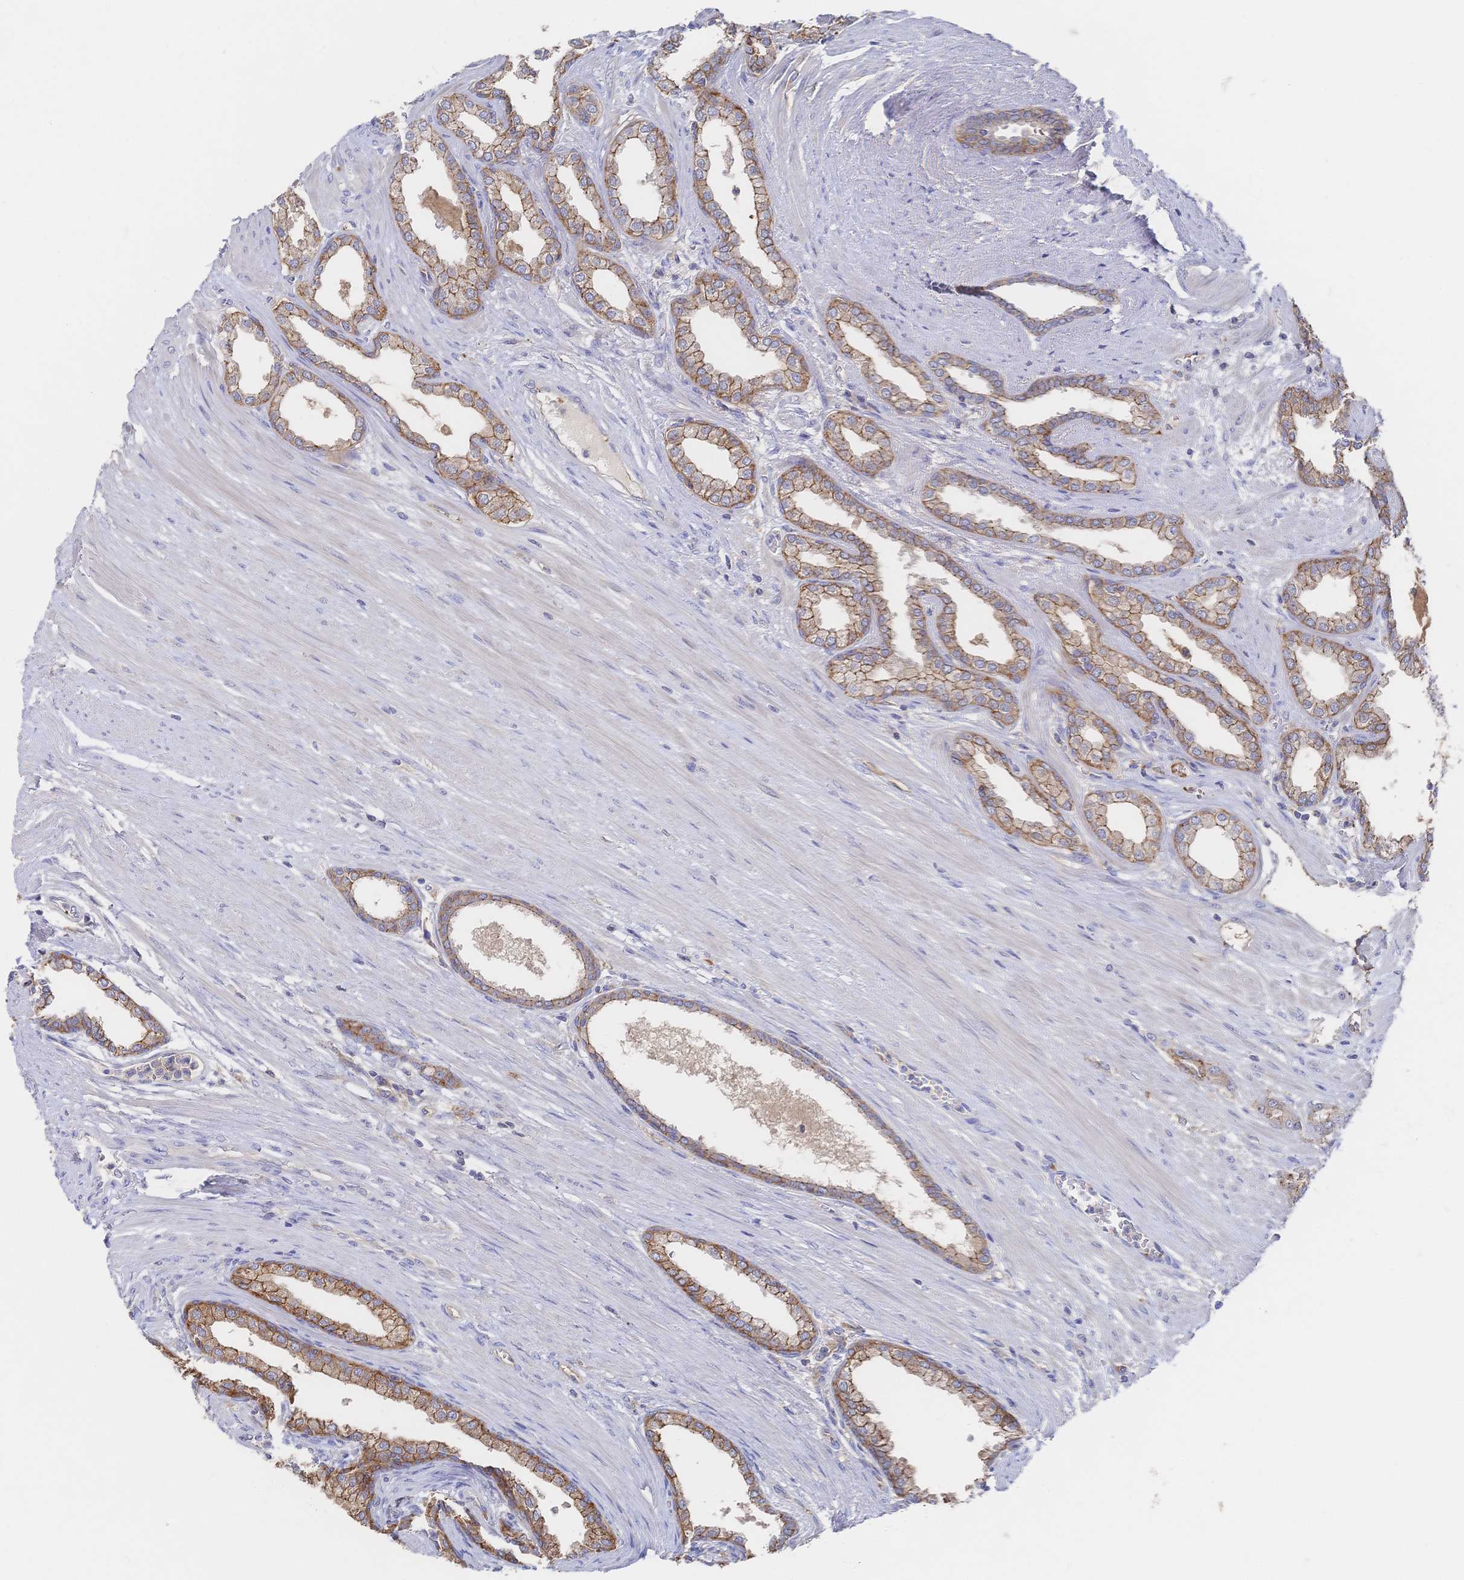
{"staining": {"intensity": "moderate", "quantity": ">75%", "location": "cytoplasmic/membranous"}, "tissue": "prostate cancer", "cell_type": "Tumor cells", "image_type": "cancer", "snomed": [{"axis": "morphology", "description": "Adenocarcinoma, High grade"}, {"axis": "topography", "description": "Prostate"}], "caption": "Human prostate cancer (adenocarcinoma (high-grade)) stained with a protein marker exhibits moderate staining in tumor cells.", "gene": "F11R", "patient": {"sex": "male", "age": 60}}